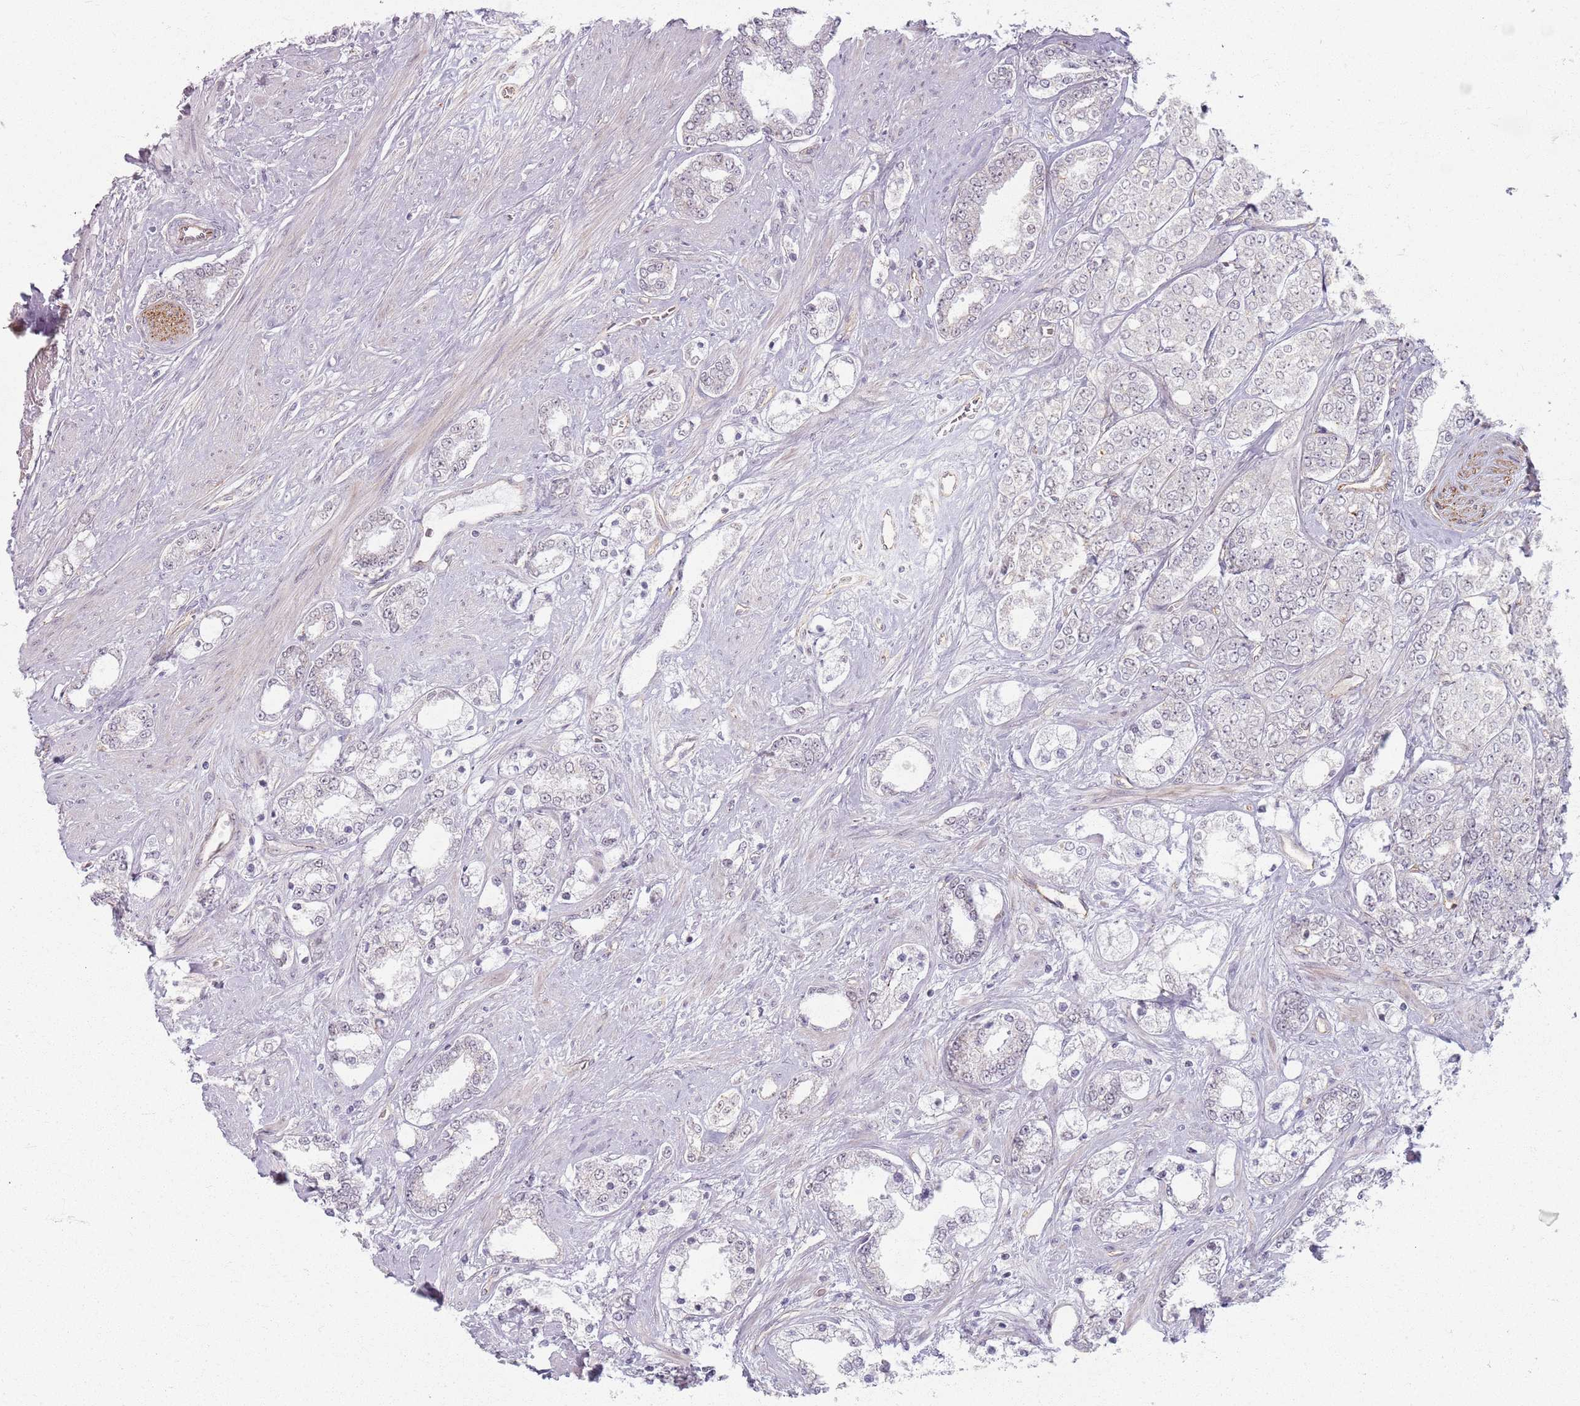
{"staining": {"intensity": "weak", "quantity": "<25%", "location": "cytoplasmic/membranous,nuclear"}, "tissue": "prostate cancer", "cell_type": "Tumor cells", "image_type": "cancer", "snomed": [{"axis": "morphology", "description": "Adenocarcinoma, High grade"}, {"axis": "topography", "description": "Prostate"}], "caption": "An immunohistochemistry (IHC) image of prostate high-grade adenocarcinoma is shown. There is no staining in tumor cells of prostate high-grade adenocarcinoma.", "gene": "KCNA5", "patient": {"sex": "male", "age": 64}}